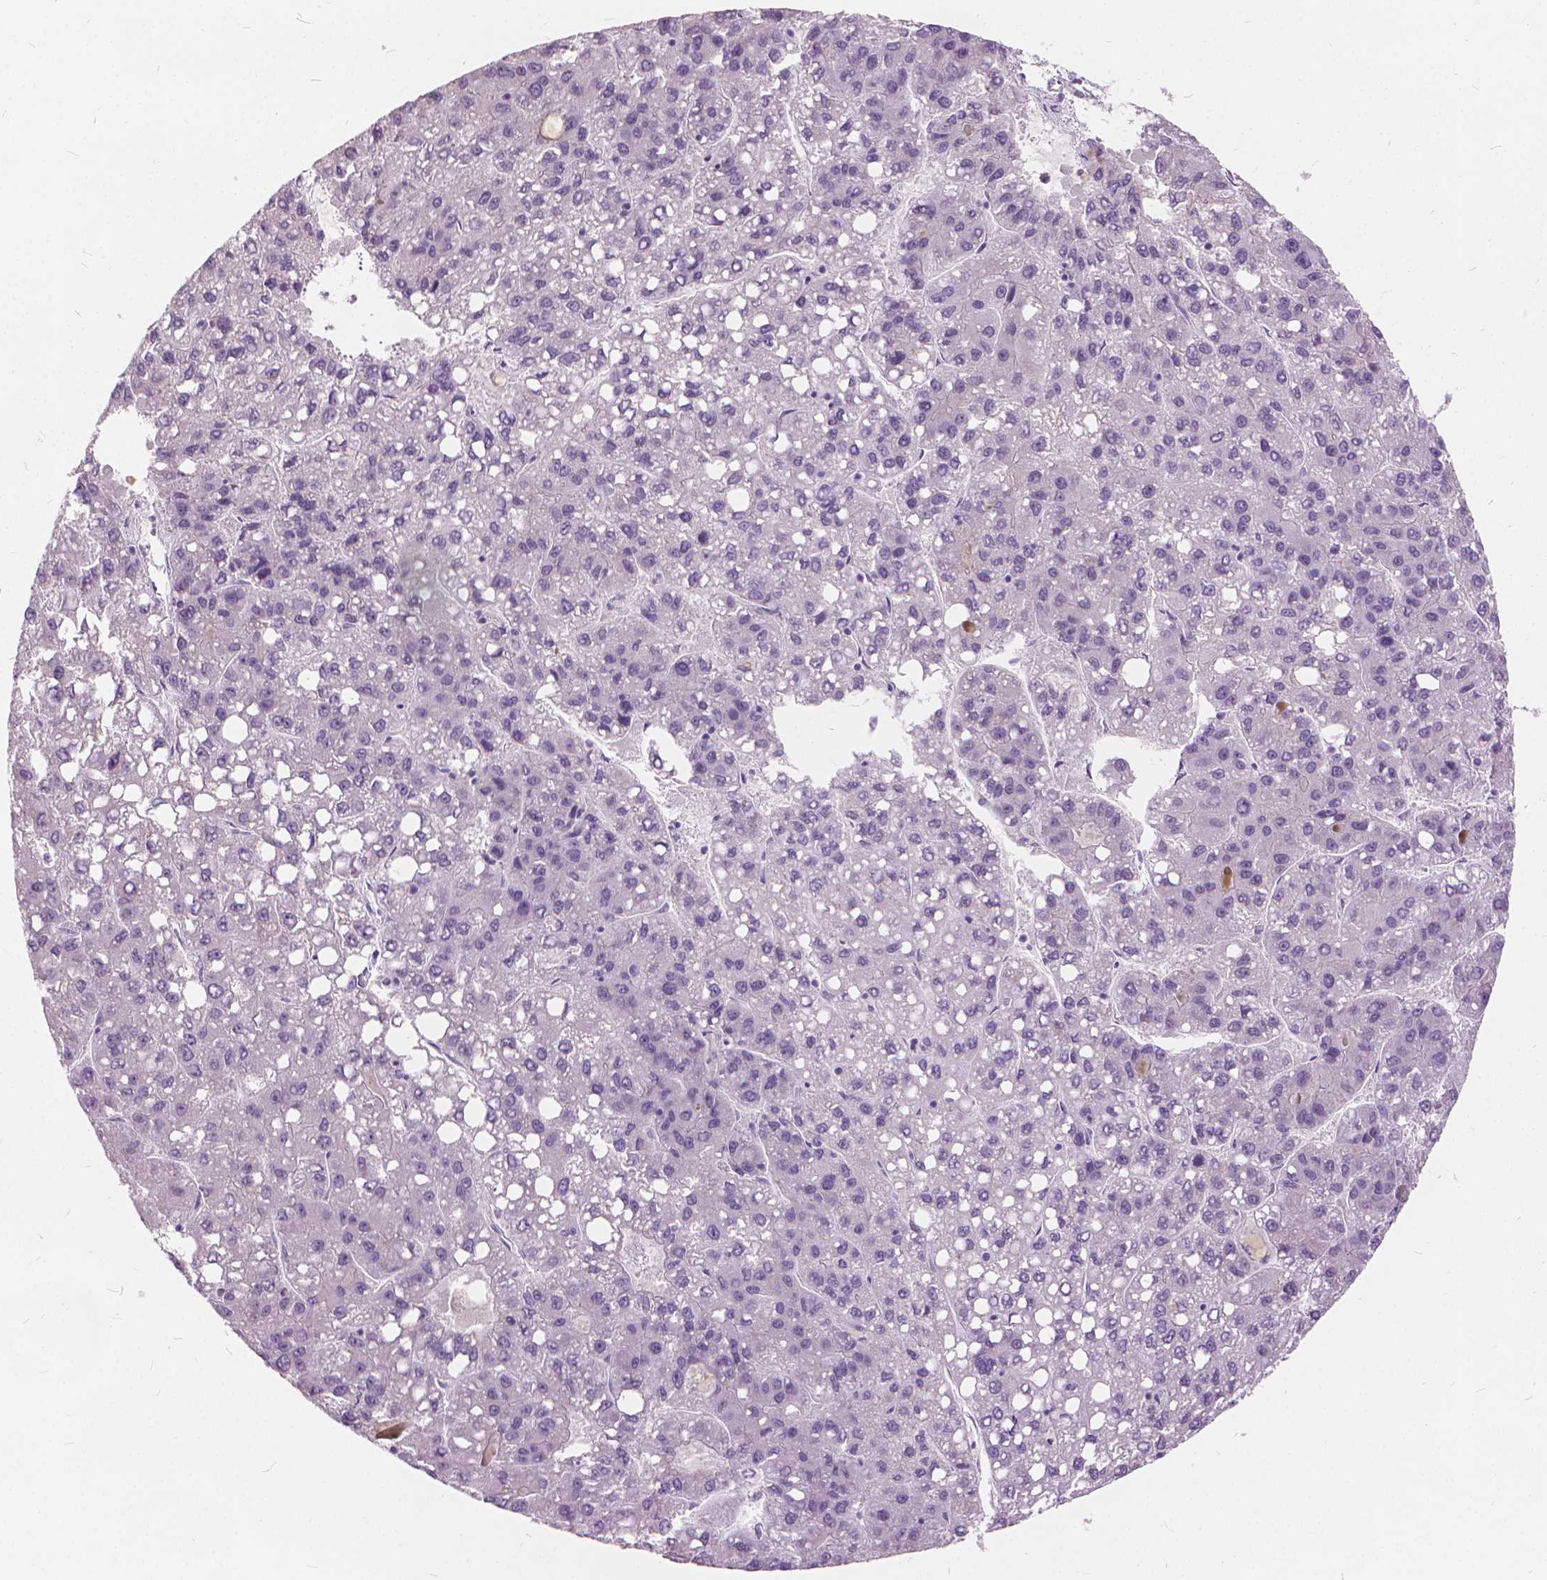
{"staining": {"intensity": "negative", "quantity": "none", "location": "none"}, "tissue": "liver cancer", "cell_type": "Tumor cells", "image_type": "cancer", "snomed": [{"axis": "morphology", "description": "Carcinoma, Hepatocellular, NOS"}, {"axis": "topography", "description": "Liver"}], "caption": "Tumor cells are negative for protein expression in human liver cancer.", "gene": "DNM1", "patient": {"sex": "female", "age": 82}}